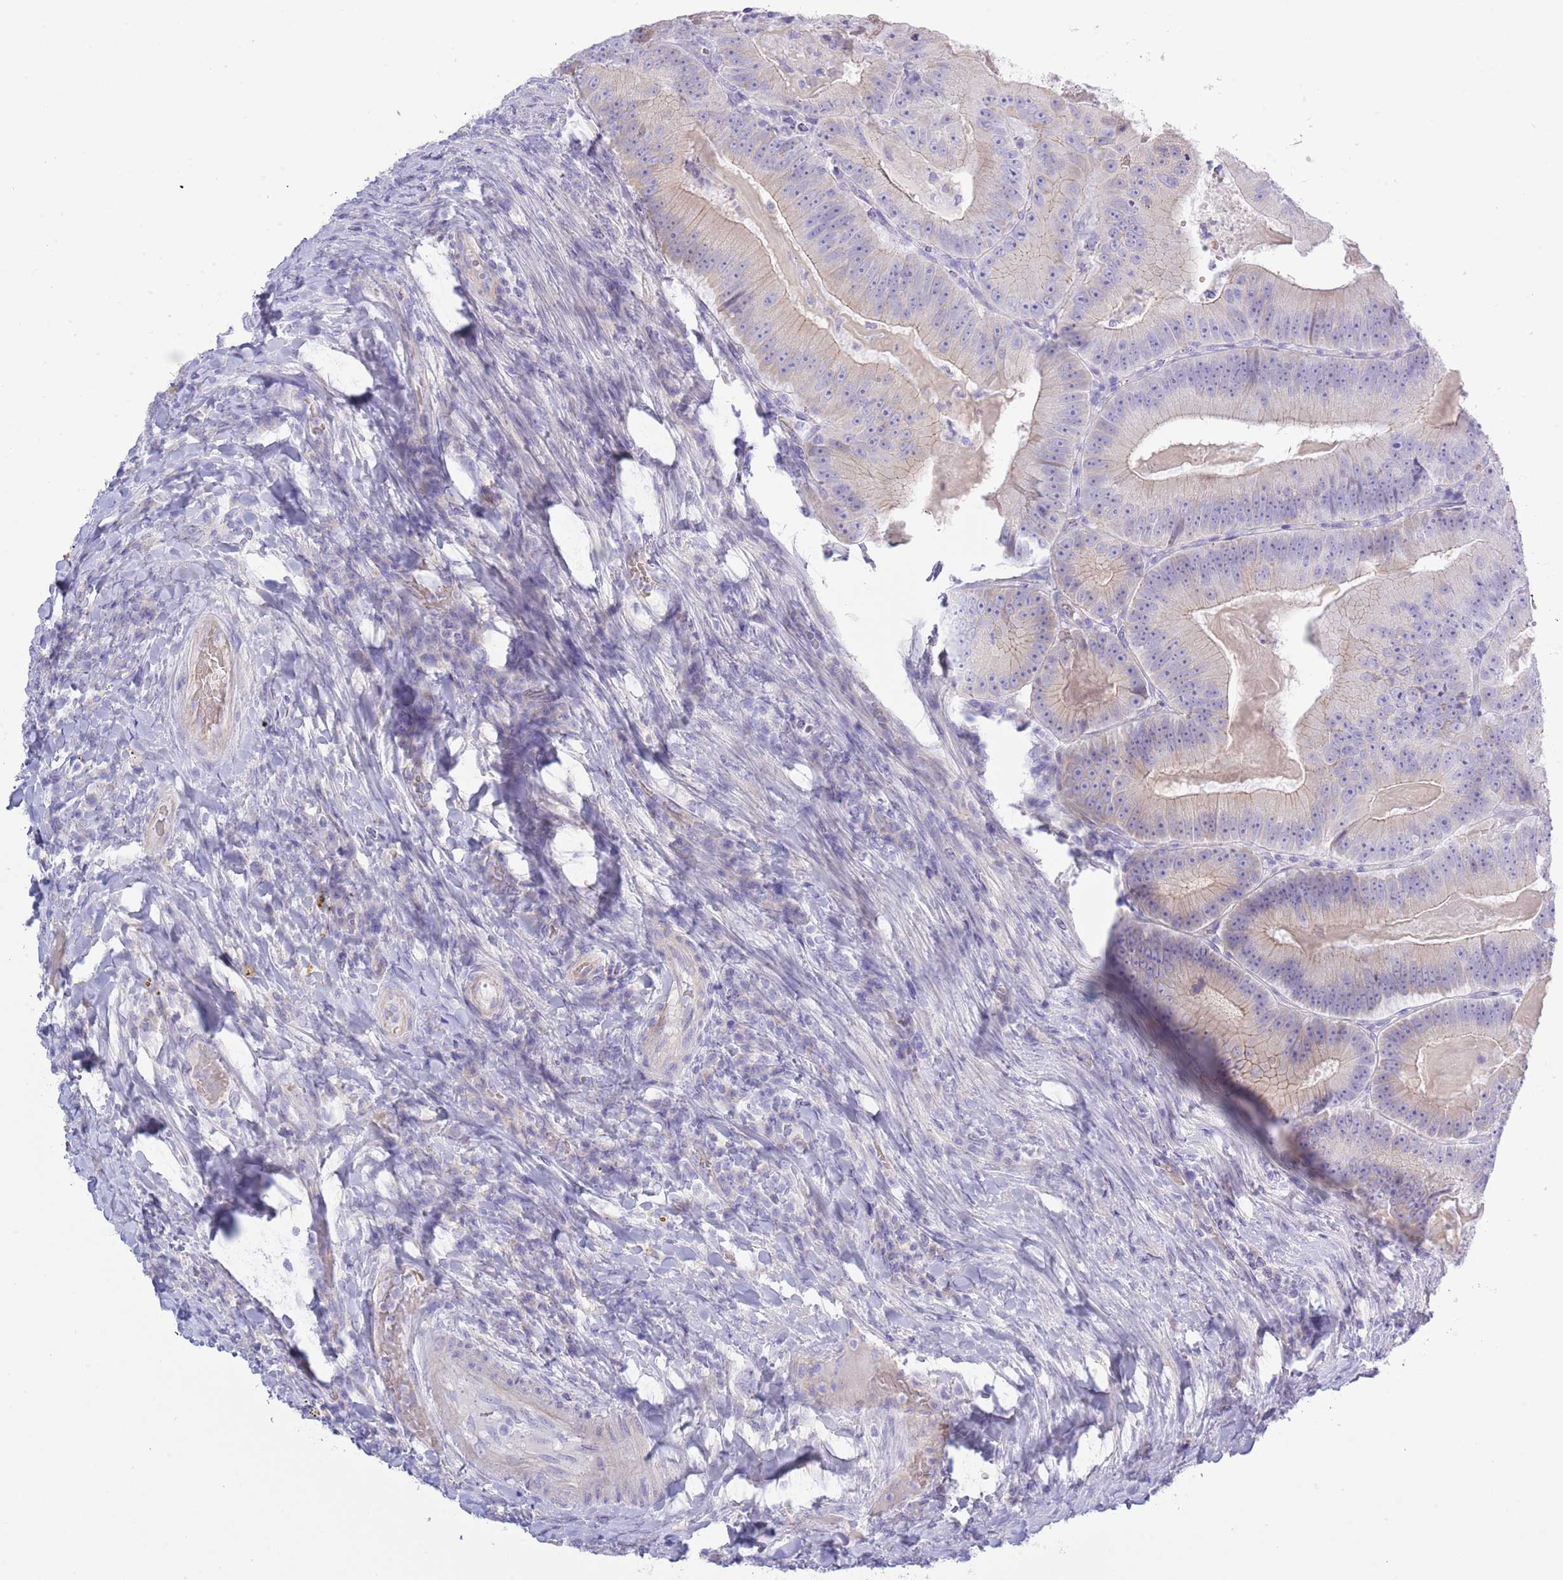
{"staining": {"intensity": "weak", "quantity": "<25%", "location": "cytoplasmic/membranous"}, "tissue": "colorectal cancer", "cell_type": "Tumor cells", "image_type": "cancer", "snomed": [{"axis": "morphology", "description": "Adenocarcinoma, NOS"}, {"axis": "topography", "description": "Colon"}], "caption": "This is a histopathology image of immunohistochemistry staining of colorectal cancer (adenocarcinoma), which shows no staining in tumor cells.", "gene": "ACR", "patient": {"sex": "female", "age": 86}}